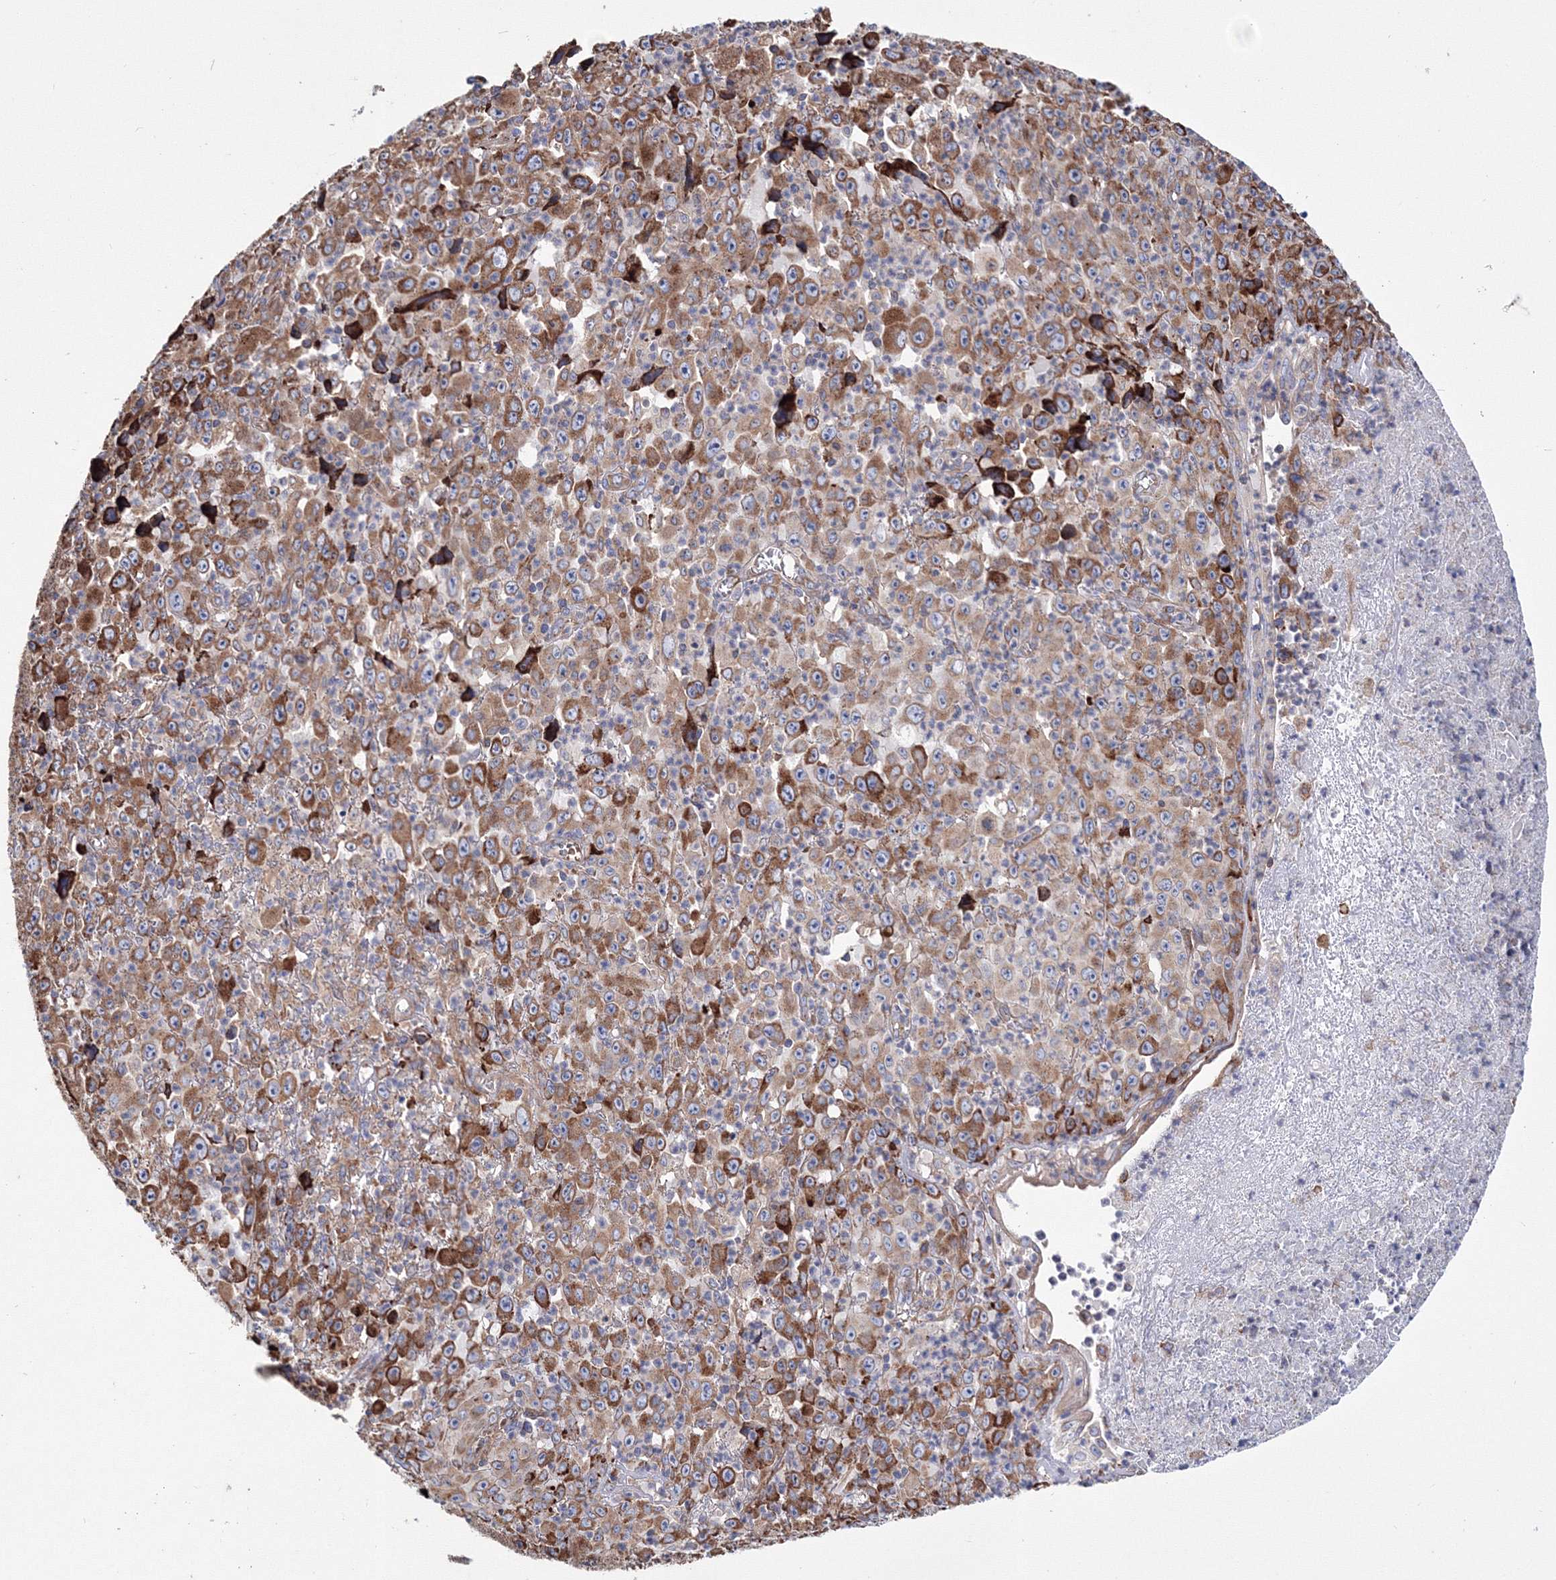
{"staining": {"intensity": "moderate", "quantity": "25%-75%", "location": "cytoplasmic/membranous"}, "tissue": "melanoma", "cell_type": "Tumor cells", "image_type": "cancer", "snomed": [{"axis": "morphology", "description": "Malignant melanoma, Metastatic site"}, {"axis": "topography", "description": "Skin"}], "caption": "Brown immunohistochemical staining in malignant melanoma (metastatic site) shows moderate cytoplasmic/membranous staining in about 25%-75% of tumor cells.", "gene": "VPS8", "patient": {"sex": "female", "age": 56}}